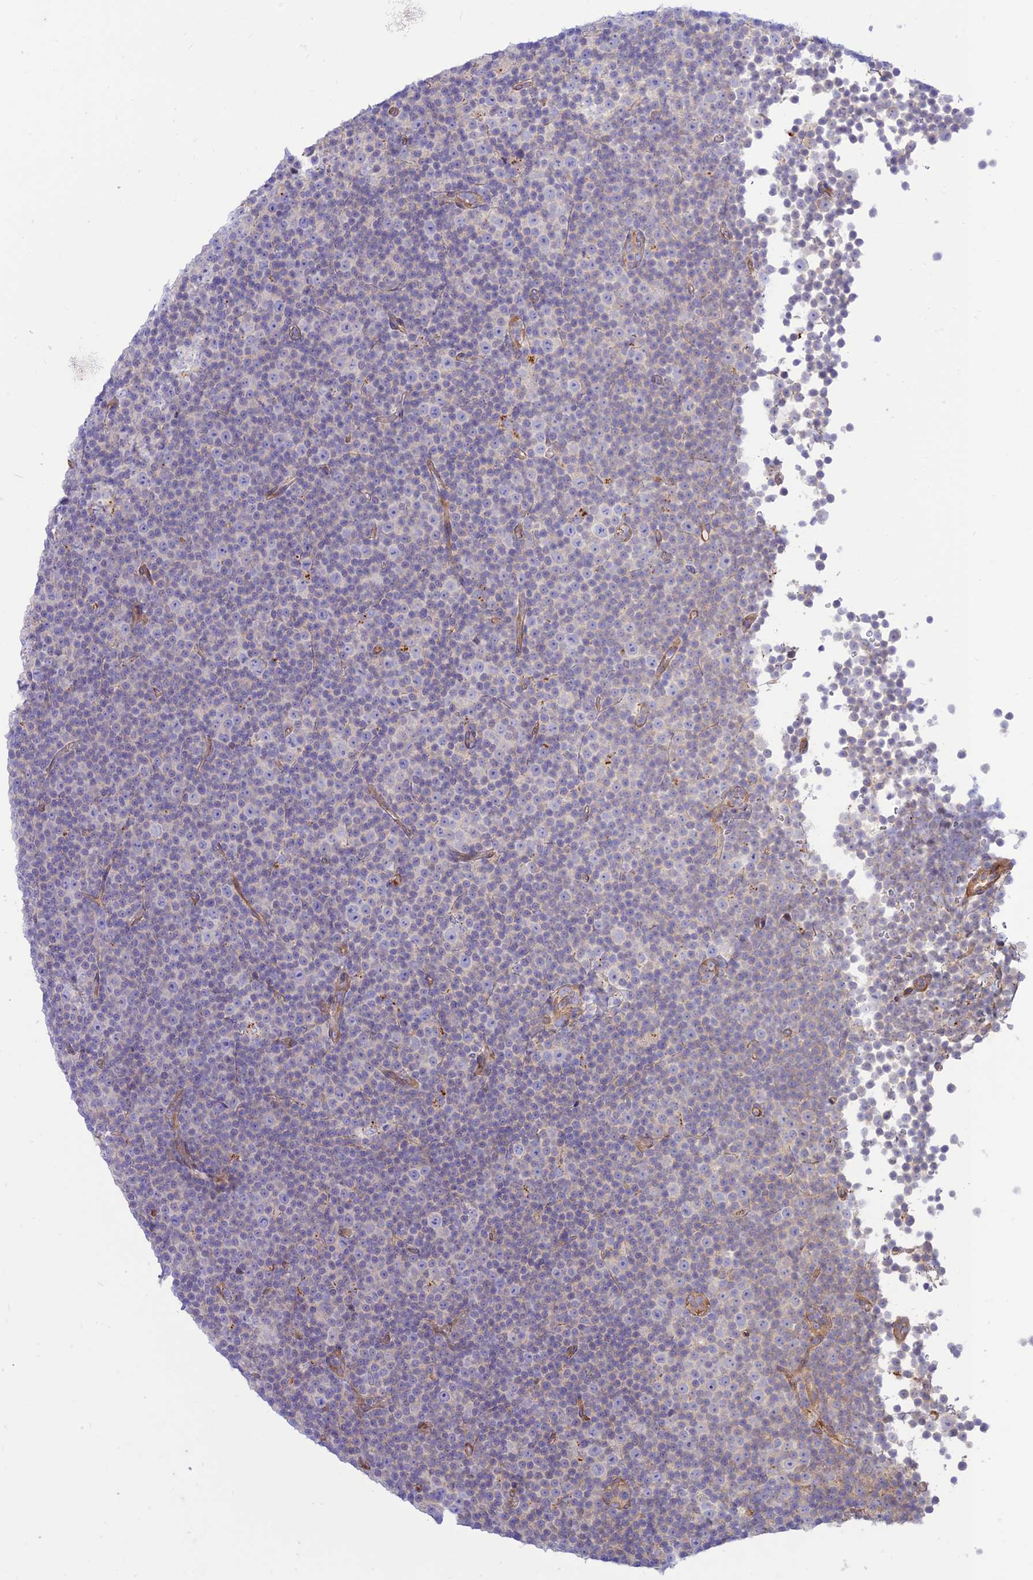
{"staining": {"intensity": "negative", "quantity": "none", "location": "none"}, "tissue": "lymphoma", "cell_type": "Tumor cells", "image_type": "cancer", "snomed": [{"axis": "morphology", "description": "Malignant lymphoma, non-Hodgkin's type, Low grade"}, {"axis": "topography", "description": "Lymph node"}], "caption": "Immunohistochemical staining of low-grade malignant lymphoma, non-Hodgkin's type exhibits no significant staining in tumor cells.", "gene": "KCNAB1", "patient": {"sex": "female", "age": 67}}